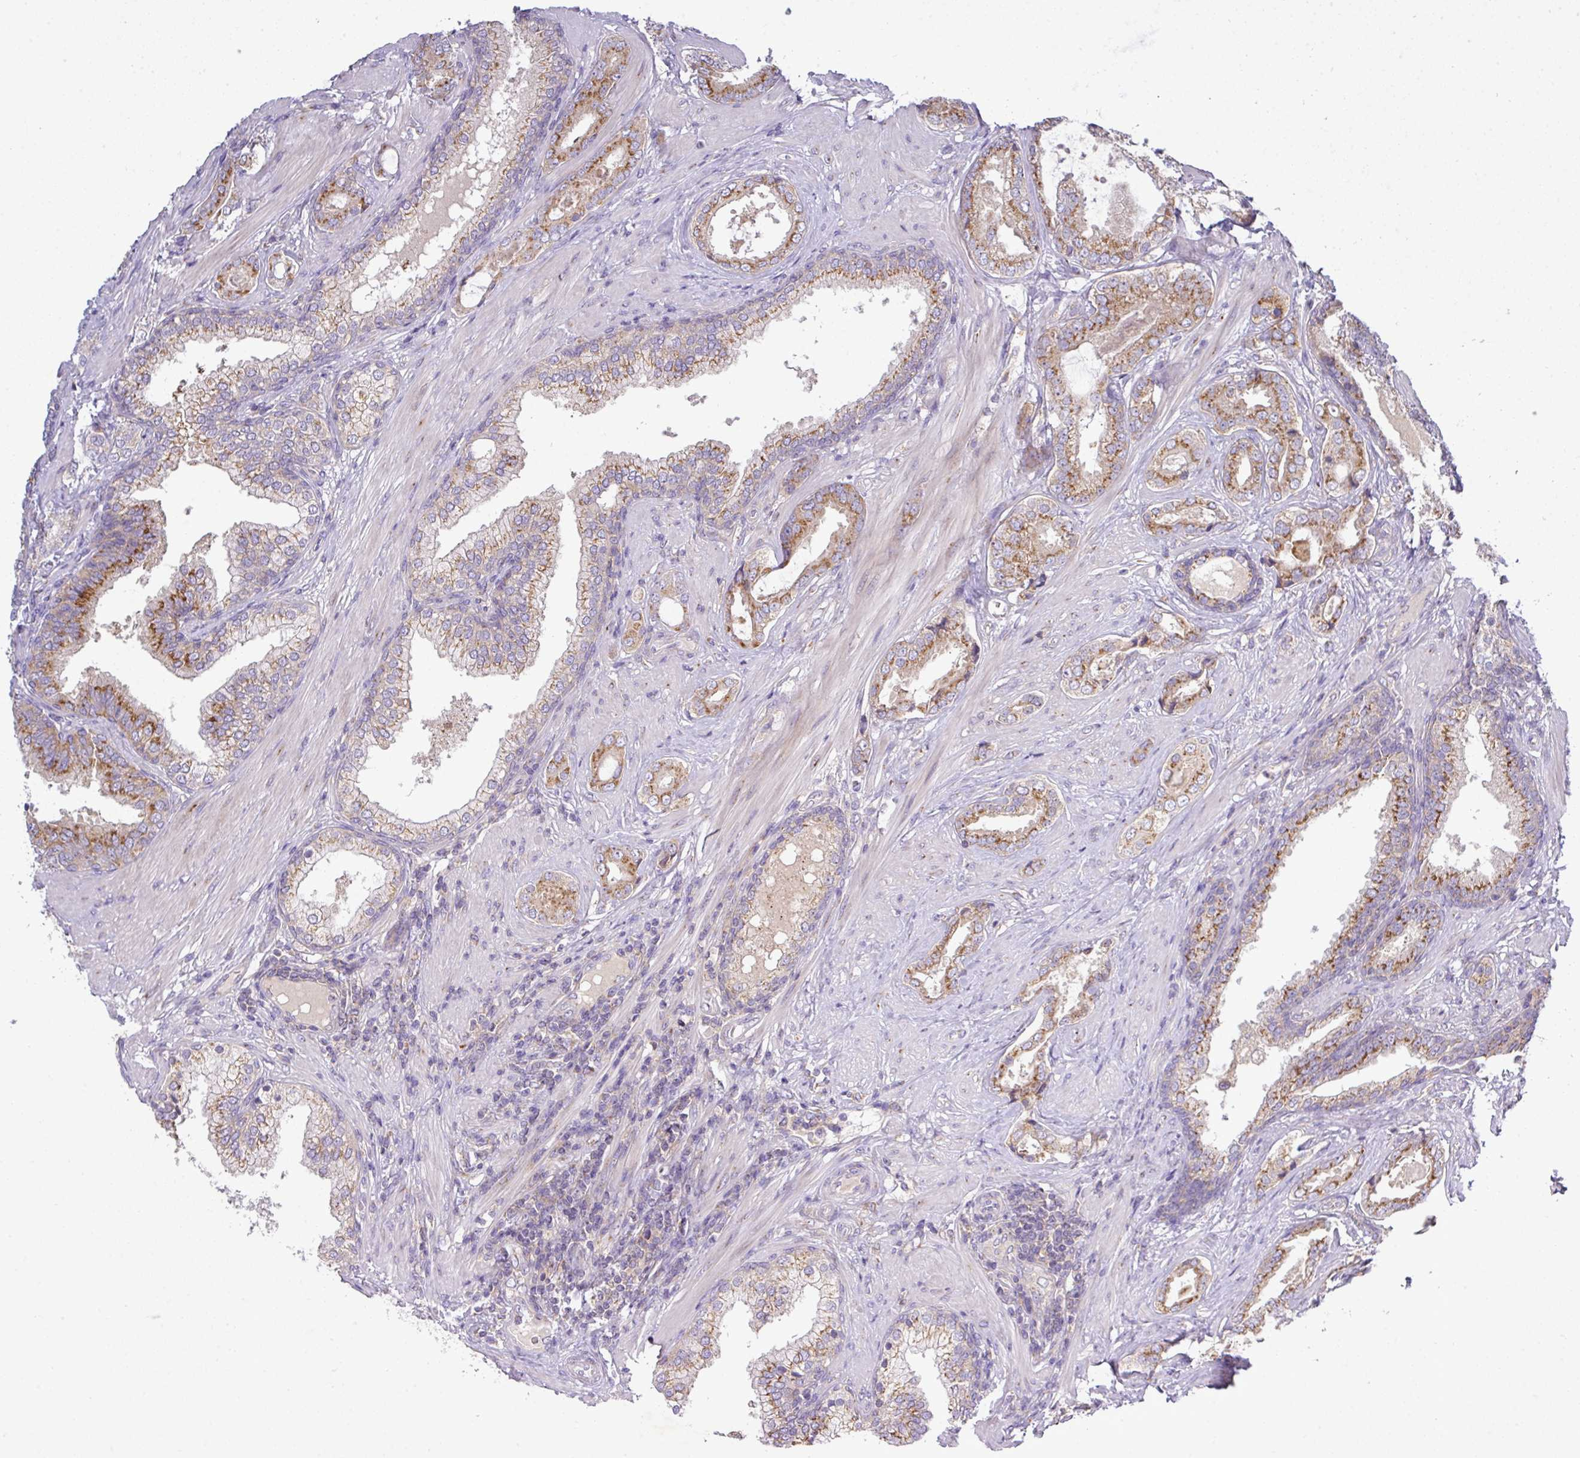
{"staining": {"intensity": "moderate", "quantity": "25%-75%", "location": "cytoplasmic/membranous"}, "tissue": "prostate cancer", "cell_type": "Tumor cells", "image_type": "cancer", "snomed": [{"axis": "morphology", "description": "Adenocarcinoma, High grade"}, {"axis": "topography", "description": "Prostate"}], "caption": "Immunohistochemical staining of prostate high-grade adenocarcinoma demonstrates moderate cytoplasmic/membranous protein positivity in approximately 25%-75% of tumor cells. The protein is stained brown, and the nuclei are stained in blue (DAB IHC with brightfield microscopy, high magnification).", "gene": "VTI1A", "patient": {"sex": "male", "age": 60}}